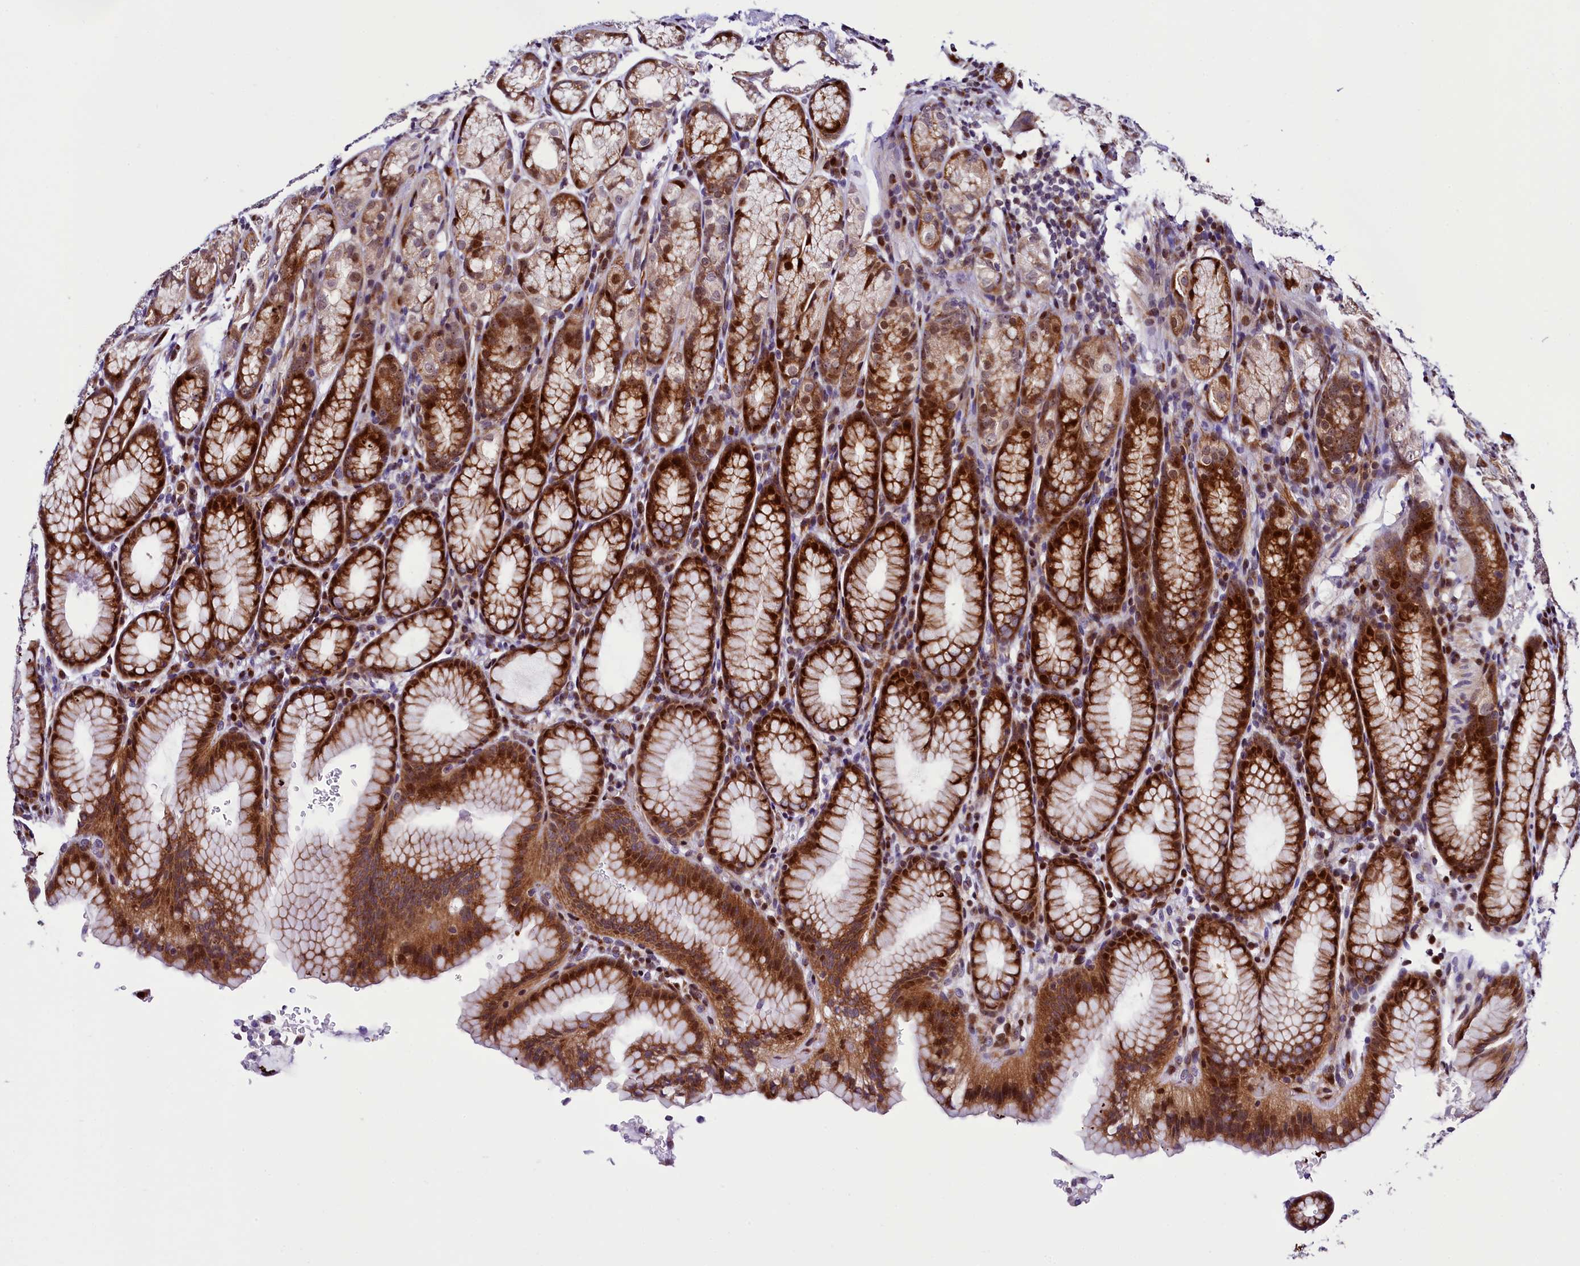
{"staining": {"intensity": "strong", "quantity": "25%-75%", "location": "cytoplasmic/membranous,nuclear"}, "tissue": "stomach", "cell_type": "Glandular cells", "image_type": "normal", "snomed": [{"axis": "morphology", "description": "Normal tissue, NOS"}, {"axis": "topography", "description": "Stomach"}], "caption": "Protein expression by immunohistochemistry reveals strong cytoplasmic/membranous,nuclear expression in about 25%-75% of glandular cells in unremarkable stomach. (DAB (3,3'-diaminobenzidine) IHC with brightfield microscopy, high magnification).", "gene": "TRMT112", "patient": {"sex": "male", "age": 42}}